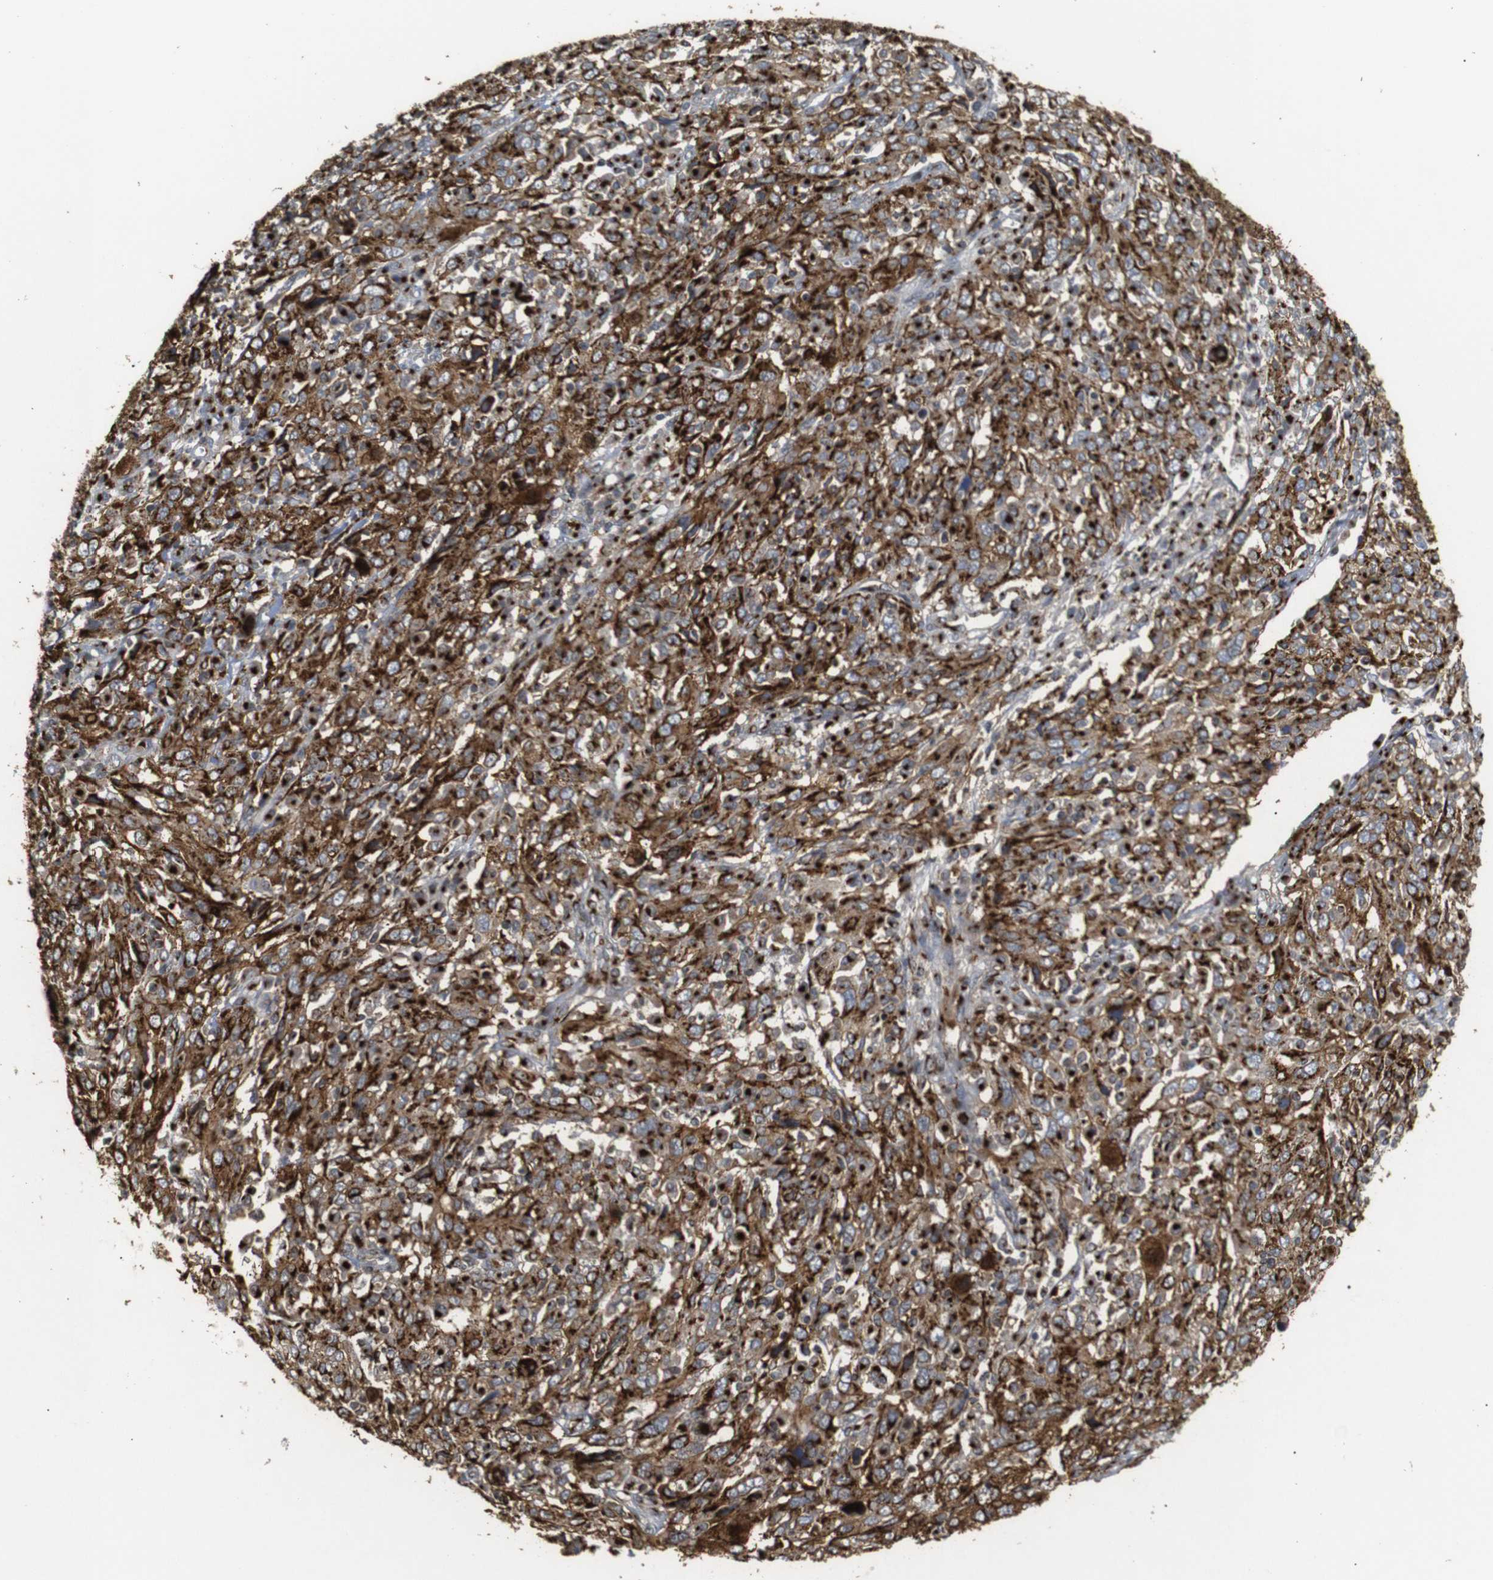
{"staining": {"intensity": "strong", "quantity": ">75%", "location": "cytoplasmic/membranous"}, "tissue": "cervical cancer", "cell_type": "Tumor cells", "image_type": "cancer", "snomed": [{"axis": "morphology", "description": "Squamous cell carcinoma, NOS"}, {"axis": "topography", "description": "Cervix"}], "caption": "Strong cytoplasmic/membranous expression is appreciated in approximately >75% of tumor cells in cervical cancer (squamous cell carcinoma). Immunohistochemistry stains the protein in brown and the nuclei are stained blue.", "gene": "TGOLN2", "patient": {"sex": "female", "age": 46}}